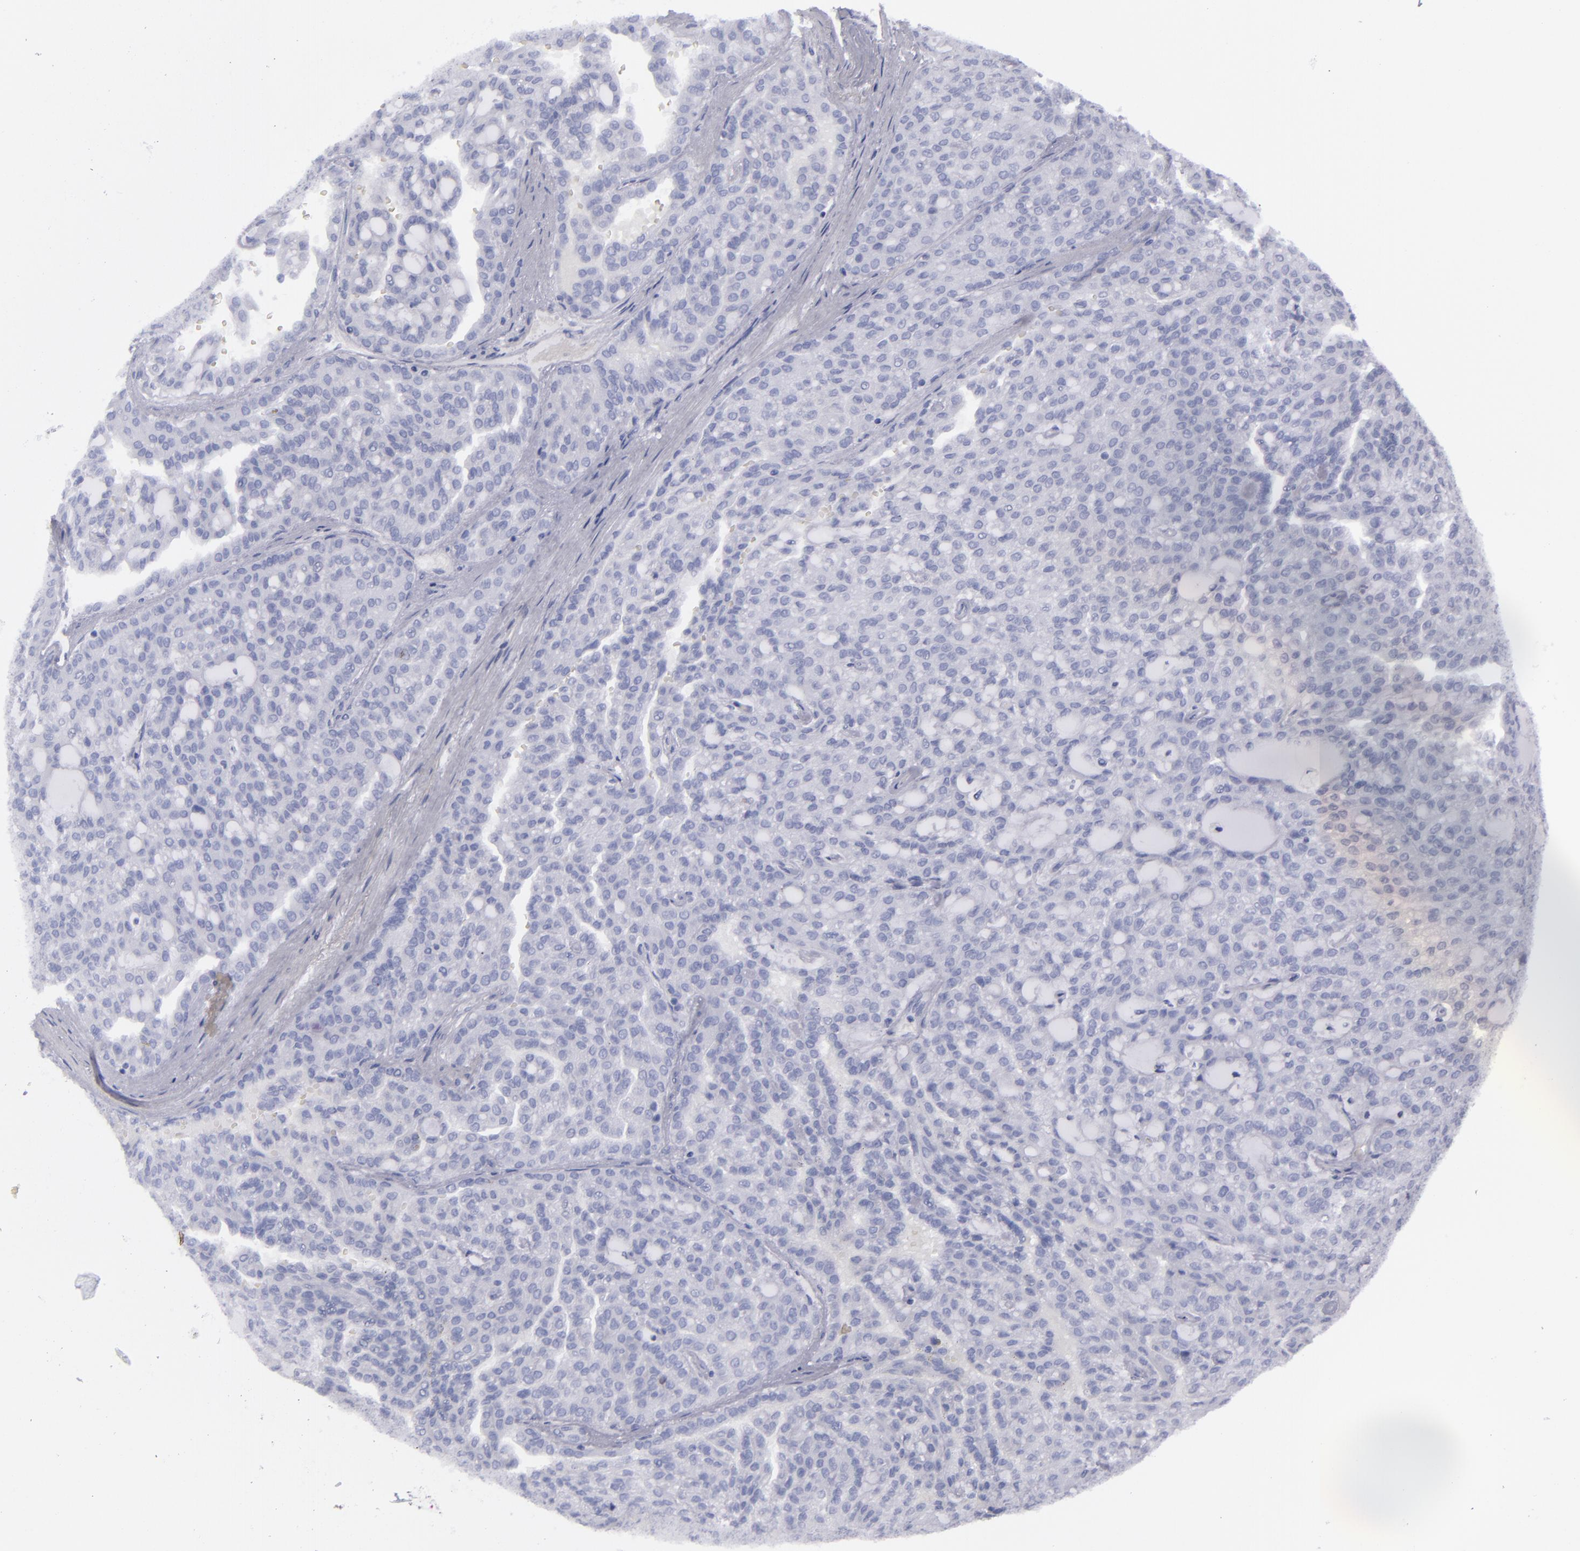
{"staining": {"intensity": "negative", "quantity": "none", "location": "none"}, "tissue": "renal cancer", "cell_type": "Tumor cells", "image_type": "cancer", "snomed": [{"axis": "morphology", "description": "Adenocarcinoma, NOS"}, {"axis": "topography", "description": "Kidney"}], "caption": "Renal cancer was stained to show a protein in brown. There is no significant positivity in tumor cells.", "gene": "CD22", "patient": {"sex": "male", "age": 63}}